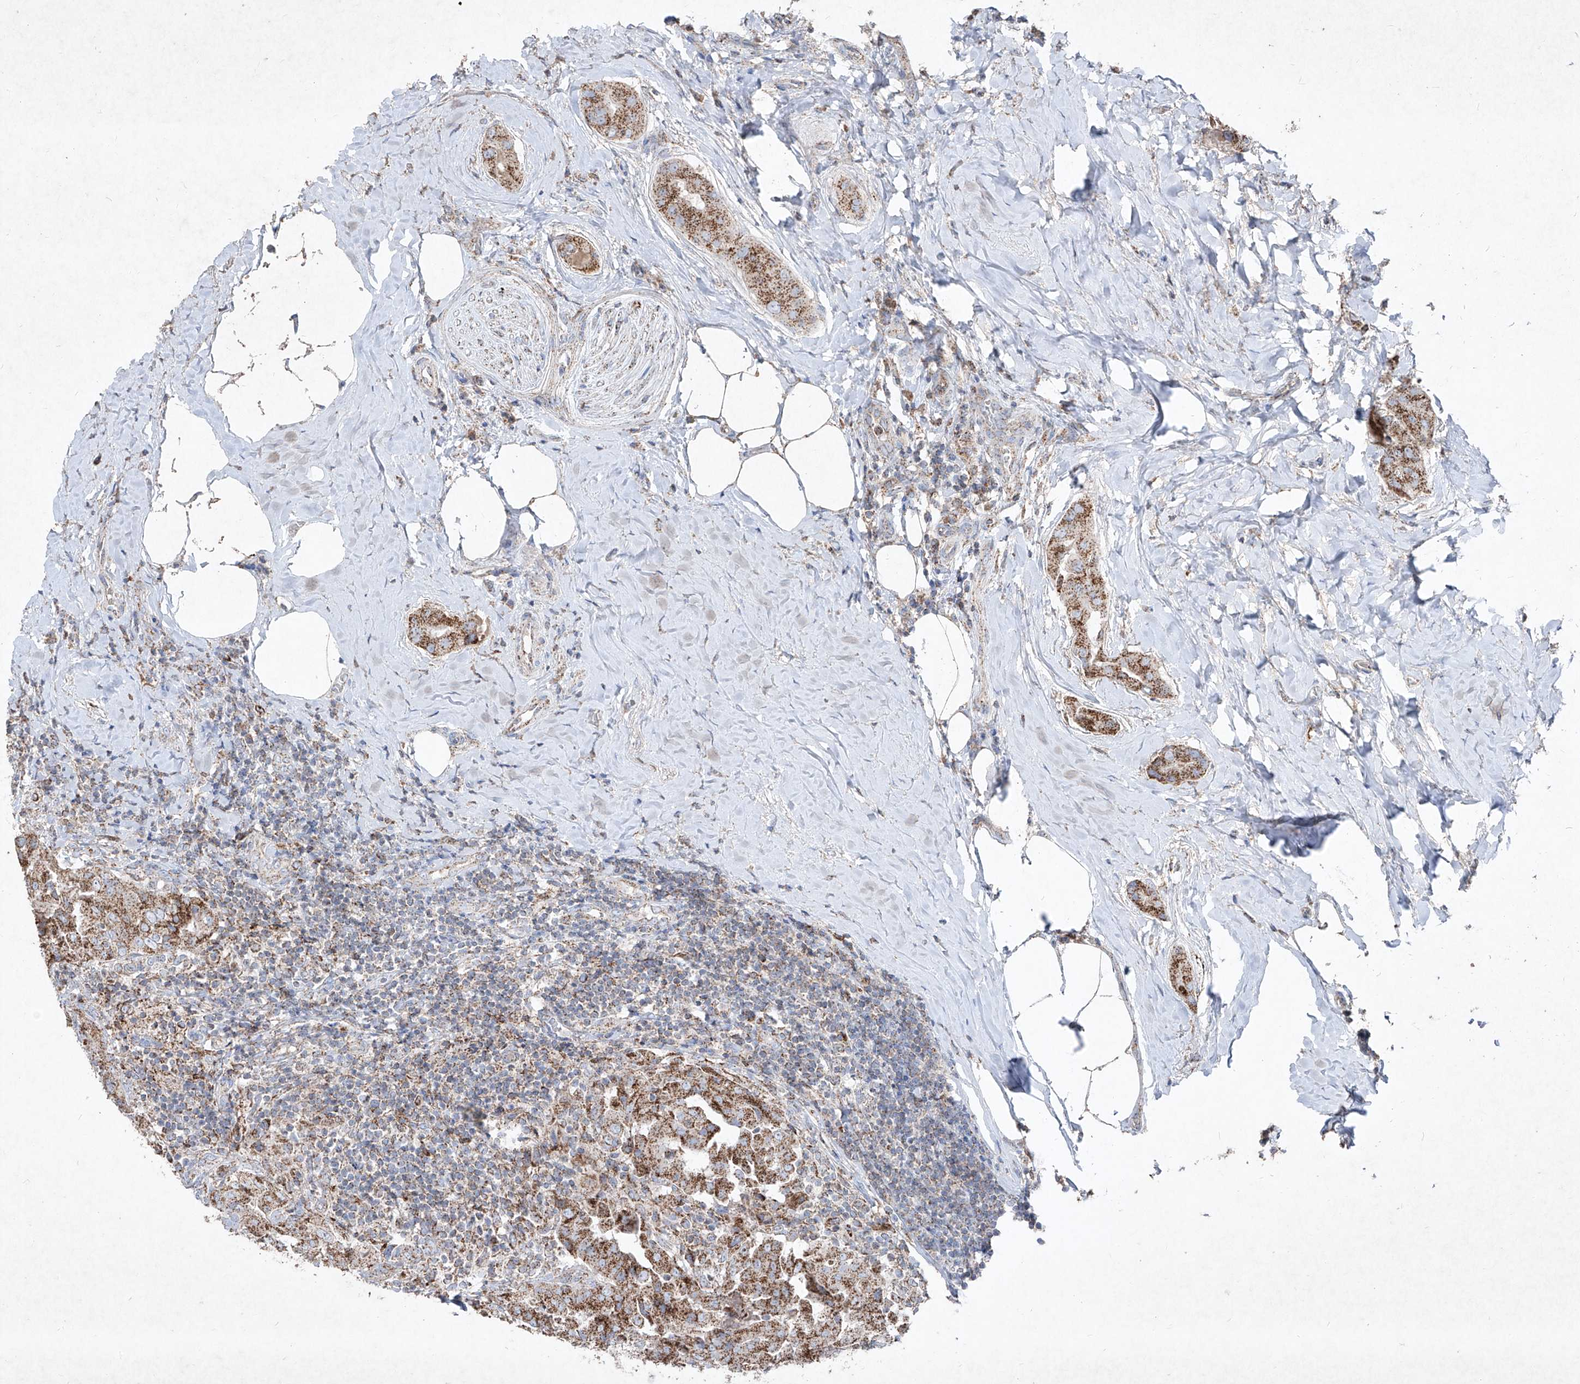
{"staining": {"intensity": "moderate", "quantity": ">75%", "location": "cytoplasmic/membranous"}, "tissue": "thyroid cancer", "cell_type": "Tumor cells", "image_type": "cancer", "snomed": [{"axis": "morphology", "description": "Papillary adenocarcinoma, NOS"}, {"axis": "topography", "description": "Thyroid gland"}], "caption": "A histopathology image showing moderate cytoplasmic/membranous expression in about >75% of tumor cells in thyroid papillary adenocarcinoma, as visualized by brown immunohistochemical staining.", "gene": "ABCD3", "patient": {"sex": "male", "age": 33}}